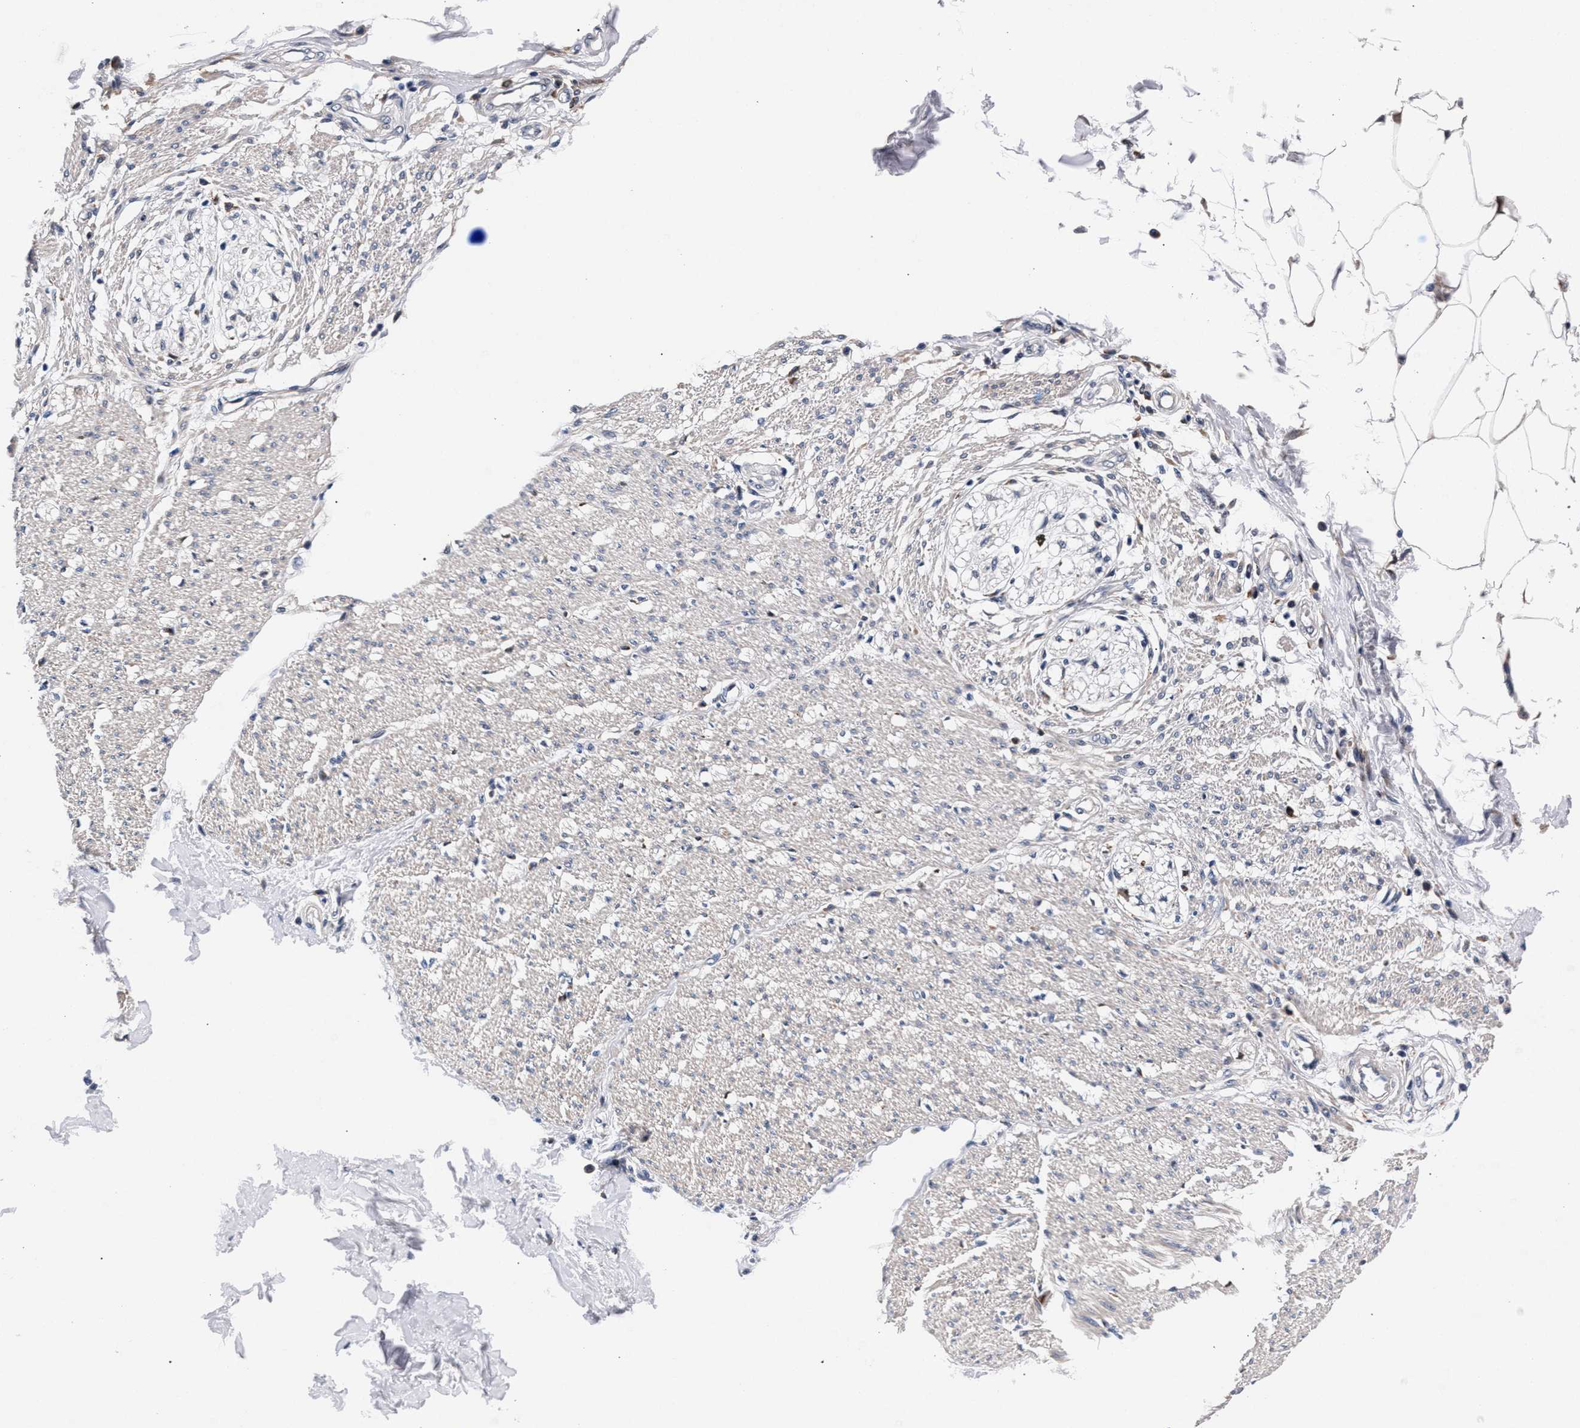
{"staining": {"intensity": "moderate", "quantity": ">75%", "location": "cytoplasmic/membranous"}, "tissue": "smooth muscle", "cell_type": "Smooth muscle cells", "image_type": "normal", "snomed": [{"axis": "morphology", "description": "Normal tissue, NOS"}, {"axis": "morphology", "description": "Adenocarcinoma, NOS"}, {"axis": "topography", "description": "Colon"}, {"axis": "topography", "description": "Peripheral nerve tissue"}], "caption": "Approximately >75% of smooth muscle cells in unremarkable smooth muscle exhibit moderate cytoplasmic/membranous protein expression as visualized by brown immunohistochemical staining.", "gene": "ZNF462", "patient": {"sex": "male", "age": 14}}